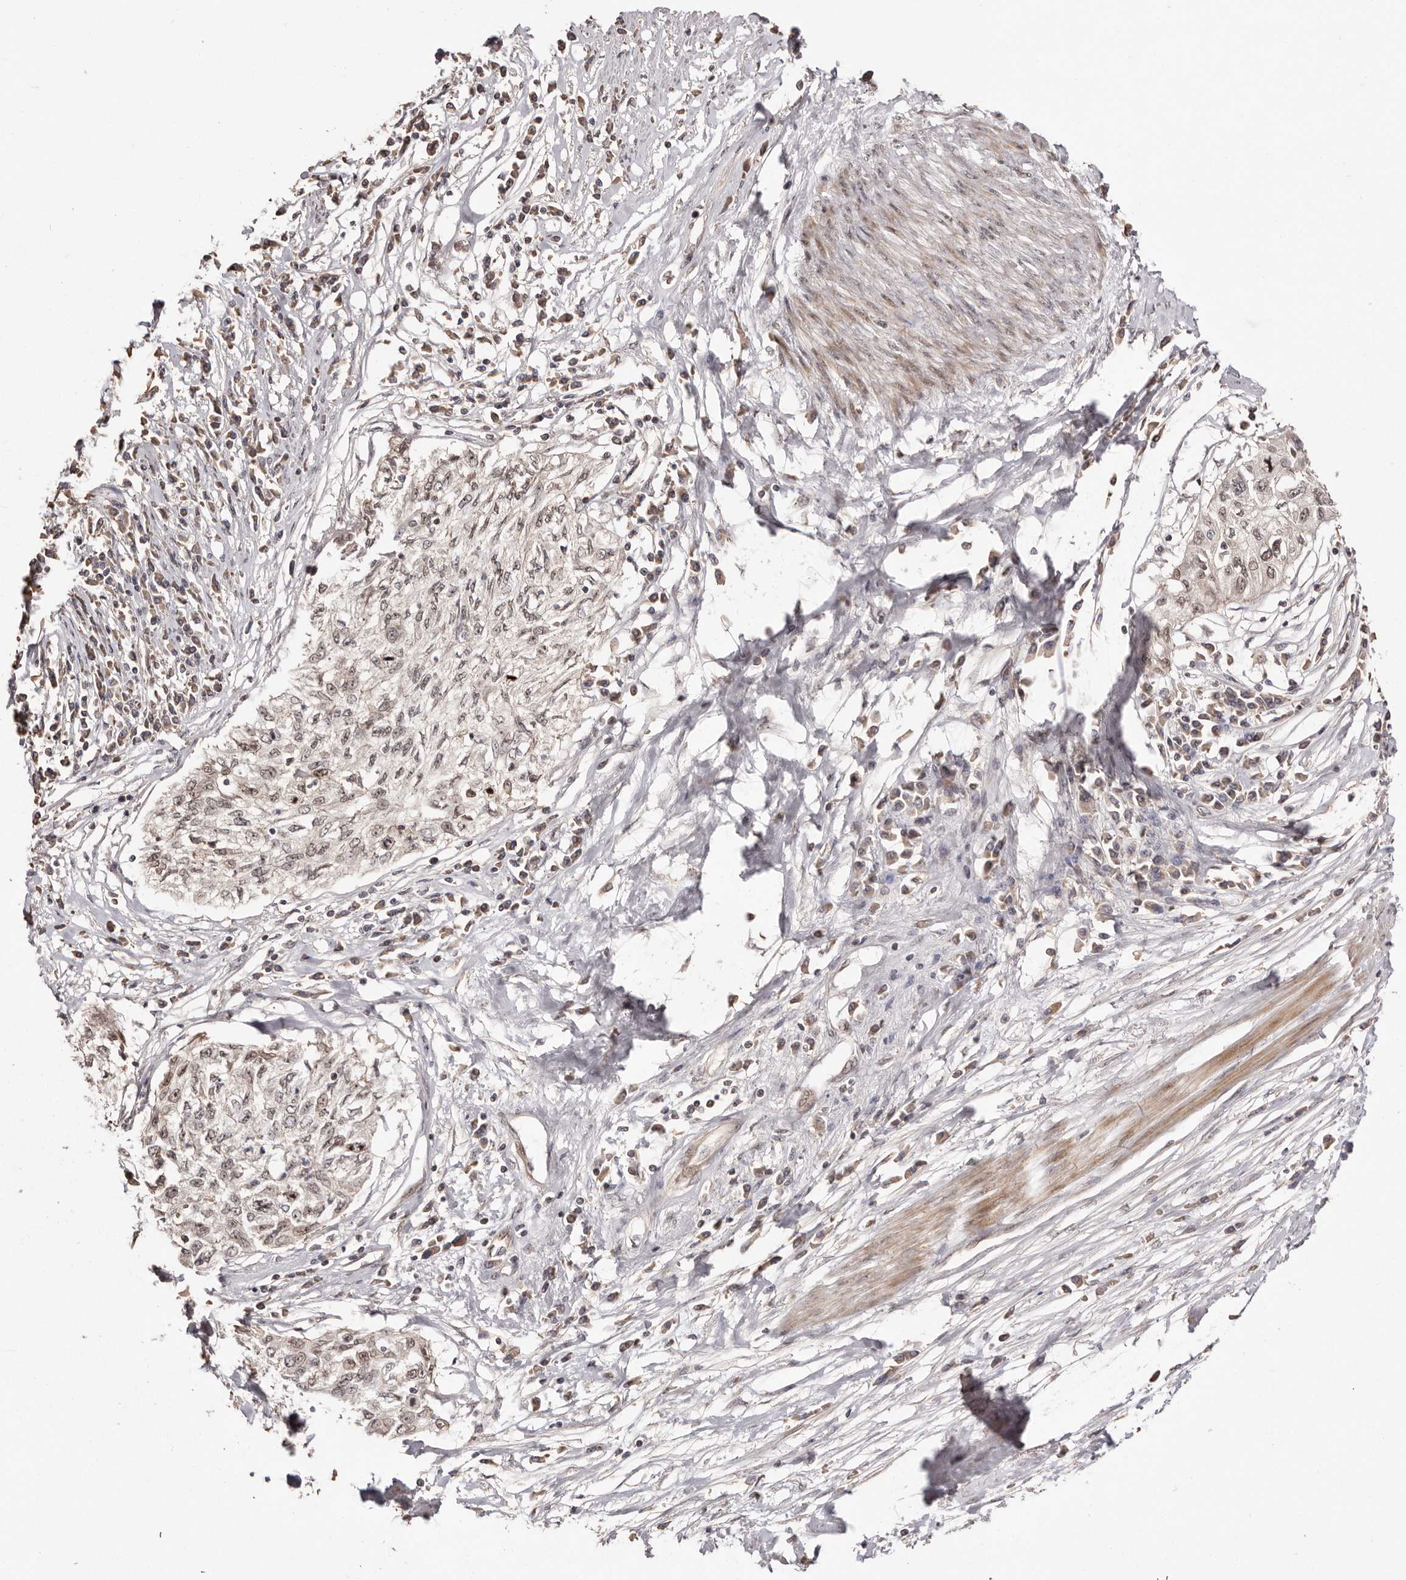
{"staining": {"intensity": "moderate", "quantity": ">75%", "location": "nuclear"}, "tissue": "cervical cancer", "cell_type": "Tumor cells", "image_type": "cancer", "snomed": [{"axis": "morphology", "description": "Squamous cell carcinoma, NOS"}, {"axis": "topography", "description": "Cervix"}], "caption": "Squamous cell carcinoma (cervical) stained with immunohistochemistry (IHC) reveals moderate nuclear staining in about >75% of tumor cells.", "gene": "EGR3", "patient": {"sex": "female", "age": 57}}